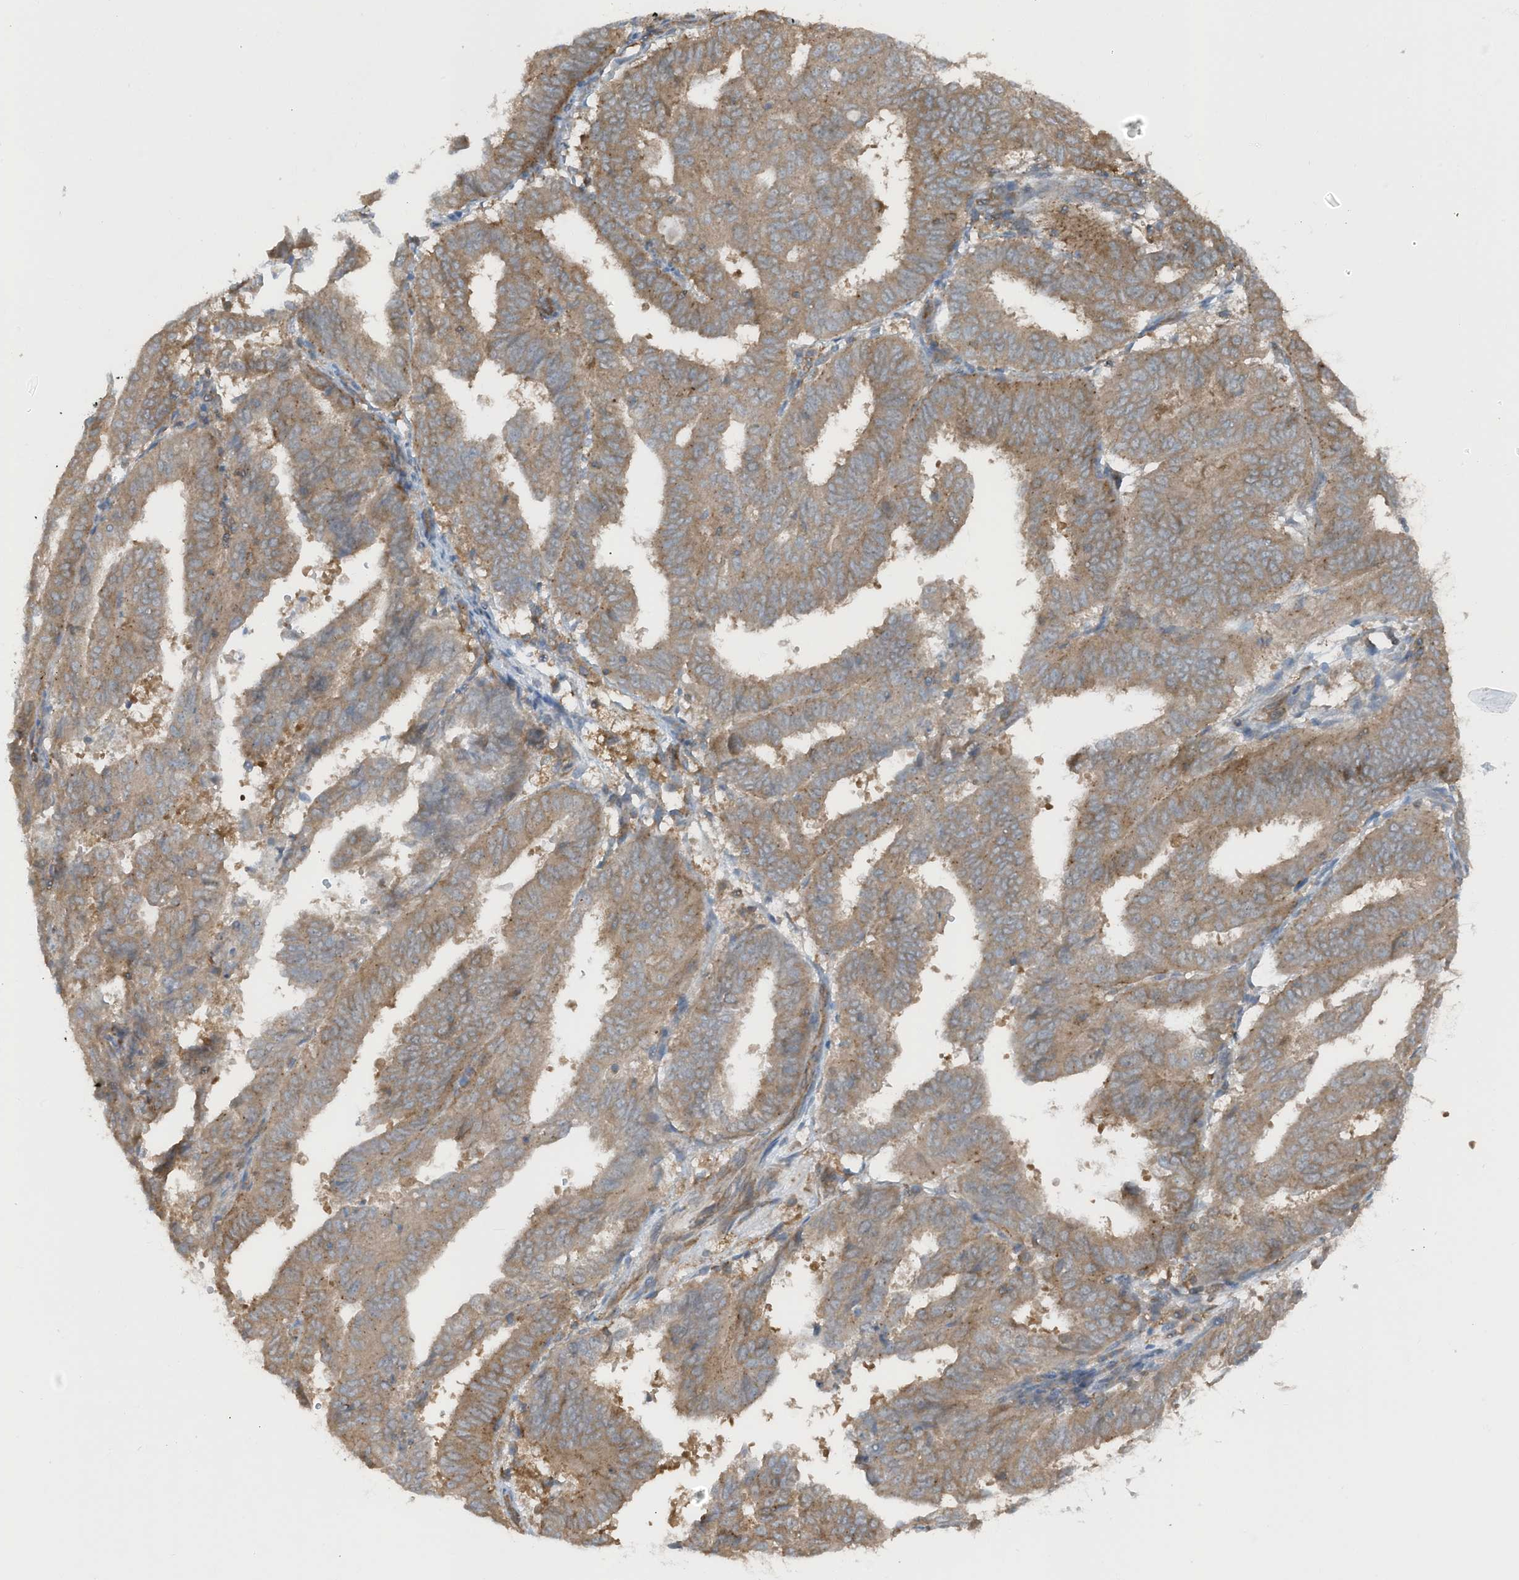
{"staining": {"intensity": "moderate", "quantity": ">75%", "location": "cytoplasmic/membranous"}, "tissue": "endometrial cancer", "cell_type": "Tumor cells", "image_type": "cancer", "snomed": [{"axis": "morphology", "description": "Adenocarcinoma, NOS"}, {"axis": "topography", "description": "Uterus"}], "caption": "A medium amount of moderate cytoplasmic/membranous positivity is identified in approximately >75% of tumor cells in endometrial adenocarcinoma tissue.", "gene": "TXNDC9", "patient": {"sex": "female", "age": 77}}